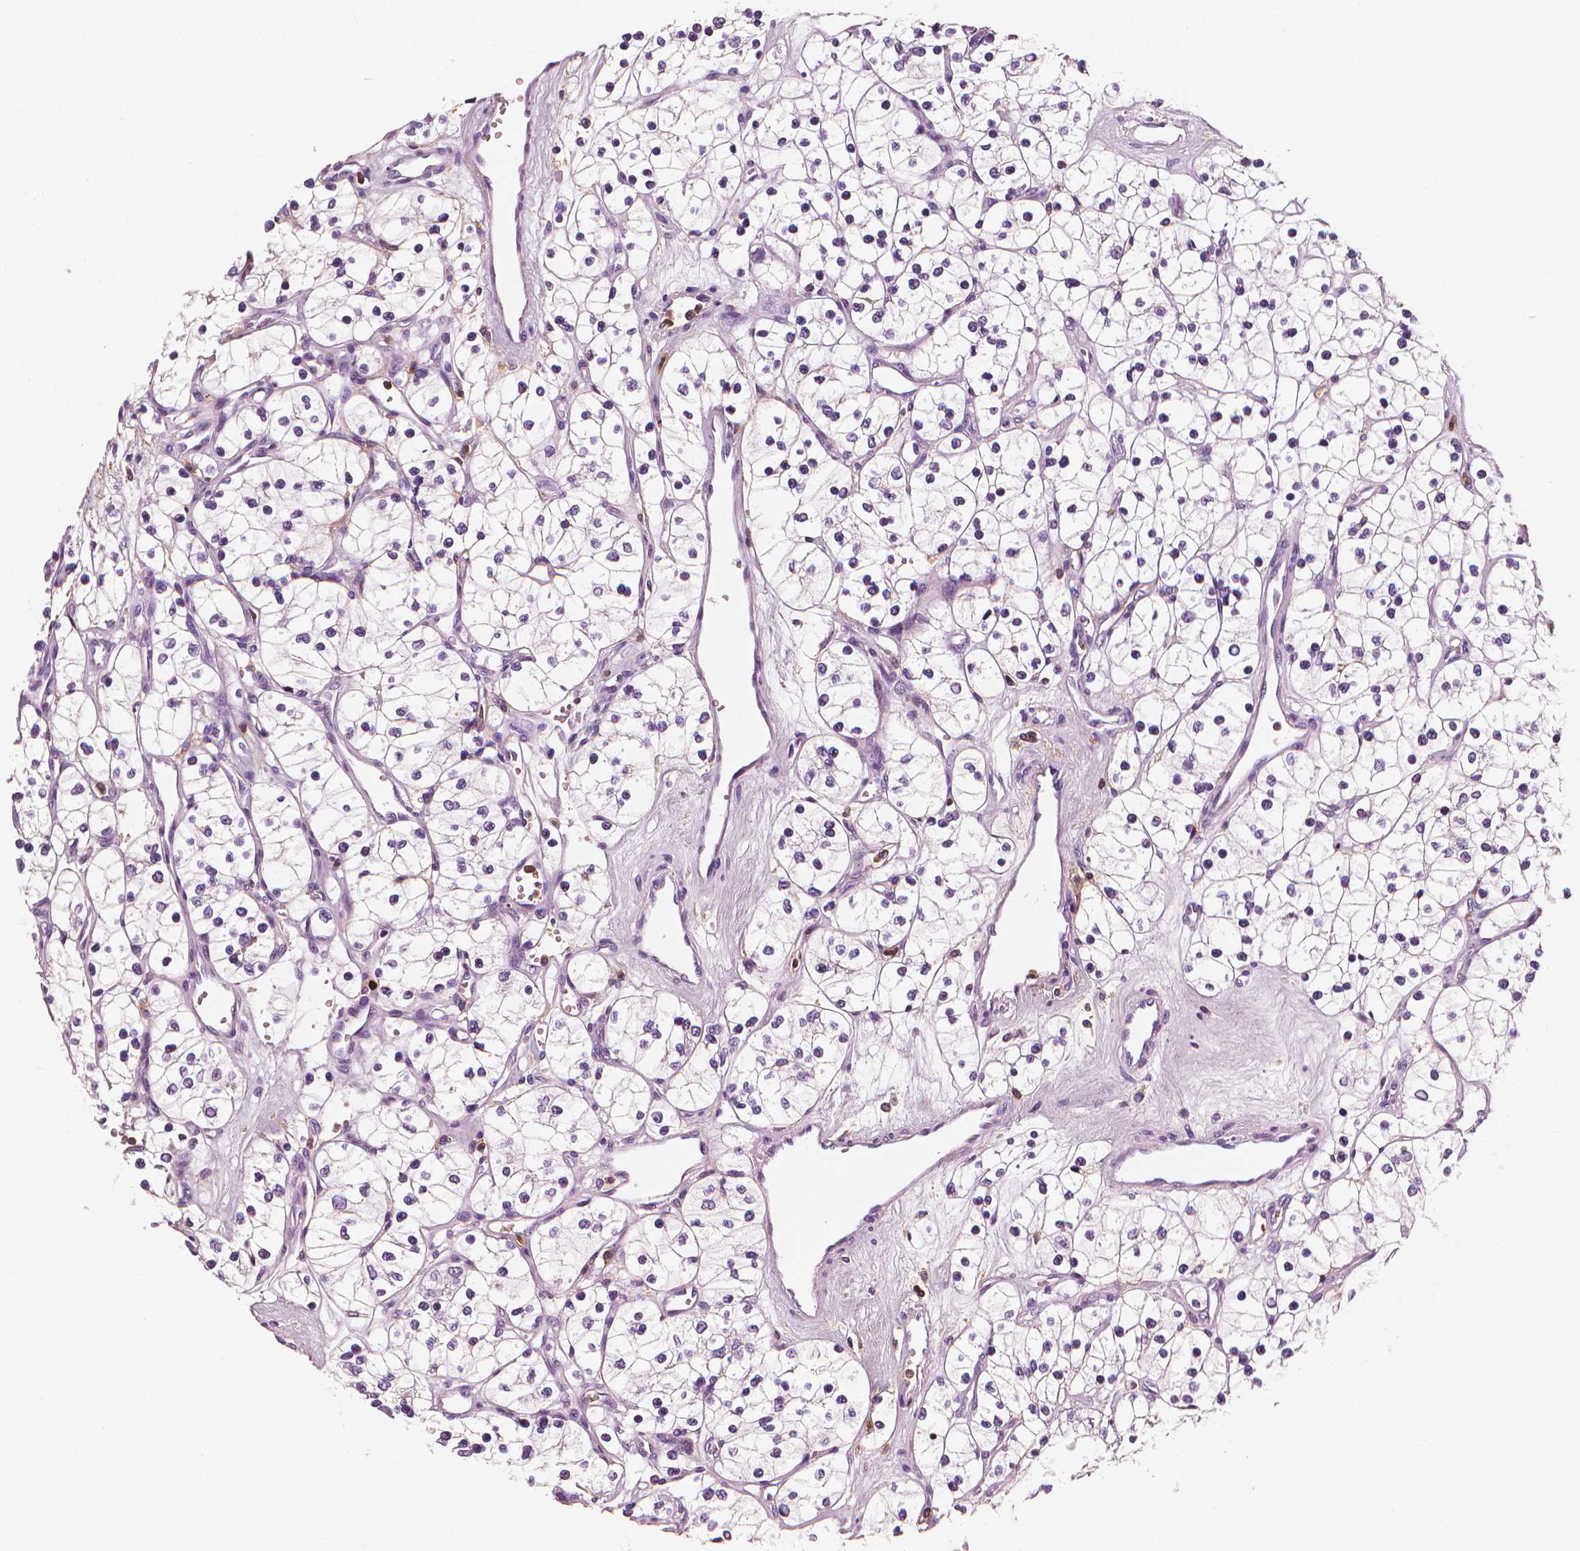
{"staining": {"intensity": "negative", "quantity": "none", "location": "none"}, "tissue": "renal cancer", "cell_type": "Tumor cells", "image_type": "cancer", "snomed": [{"axis": "morphology", "description": "Adenocarcinoma, NOS"}, {"axis": "topography", "description": "Kidney"}], "caption": "The immunohistochemistry (IHC) micrograph has no significant staining in tumor cells of renal cancer tissue. (IHC, brightfield microscopy, high magnification).", "gene": "PTPRC", "patient": {"sex": "female", "age": 69}}